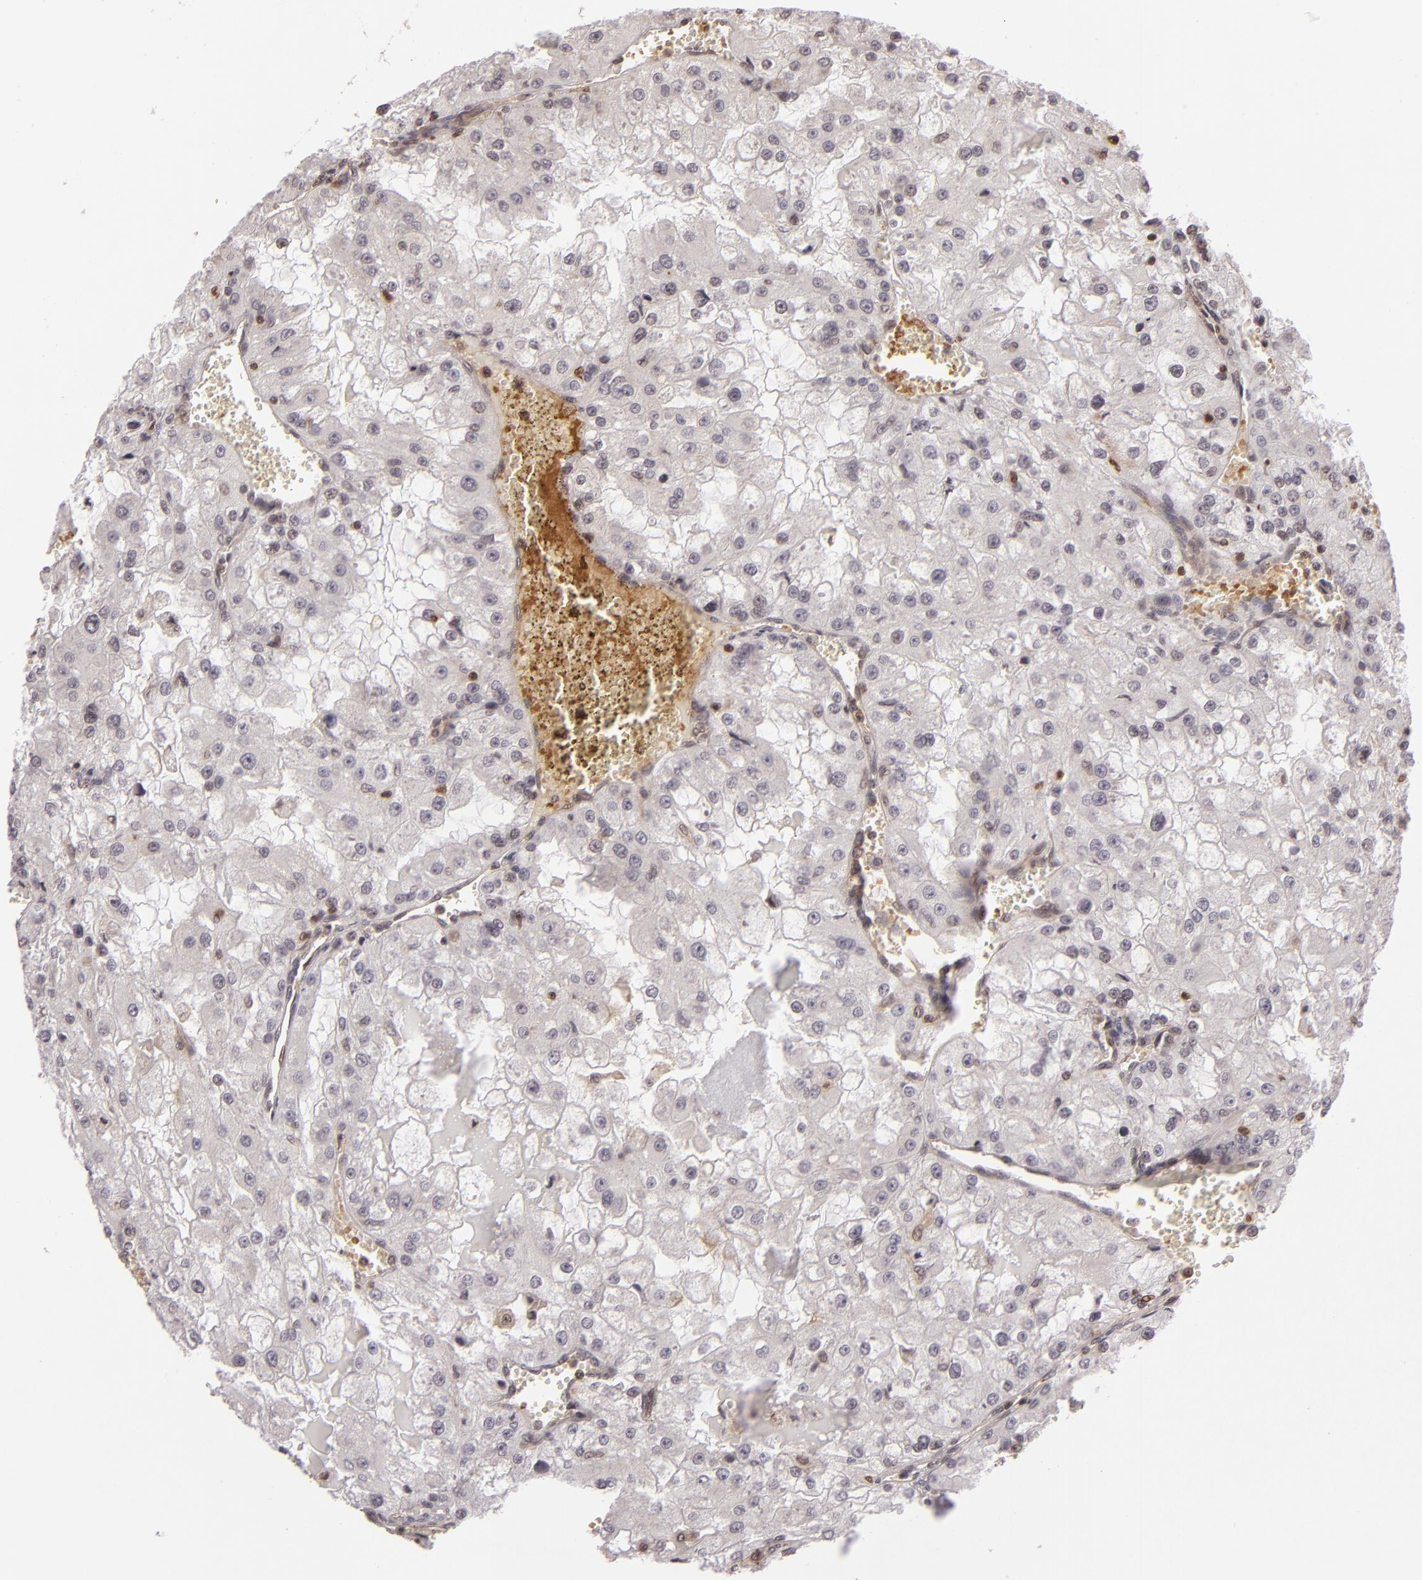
{"staining": {"intensity": "negative", "quantity": "none", "location": "none"}, "tissue": "renal cancer", "cell_type": "Tumor cells", "image_type": "cancer", "snomed": [{"axis": "morphology", "description": "Adenocarcinoma, NOS"}, {"axis": "topography", "description": "Kidney"}], "caption": "High magnification brightfield microscopy of adenocarcinoma (renal) stained with DAB (3,3'-diaminobenzidine) (brown) and counterstained with hematoxylin (blue): tumor cells show no significant staining. The staining is performed using DAB brown chromogen with nuclei counter-stained in using hematoxylin.", "gene": "ZBTB33", "patient": {"sex": "female", "age": 74}}